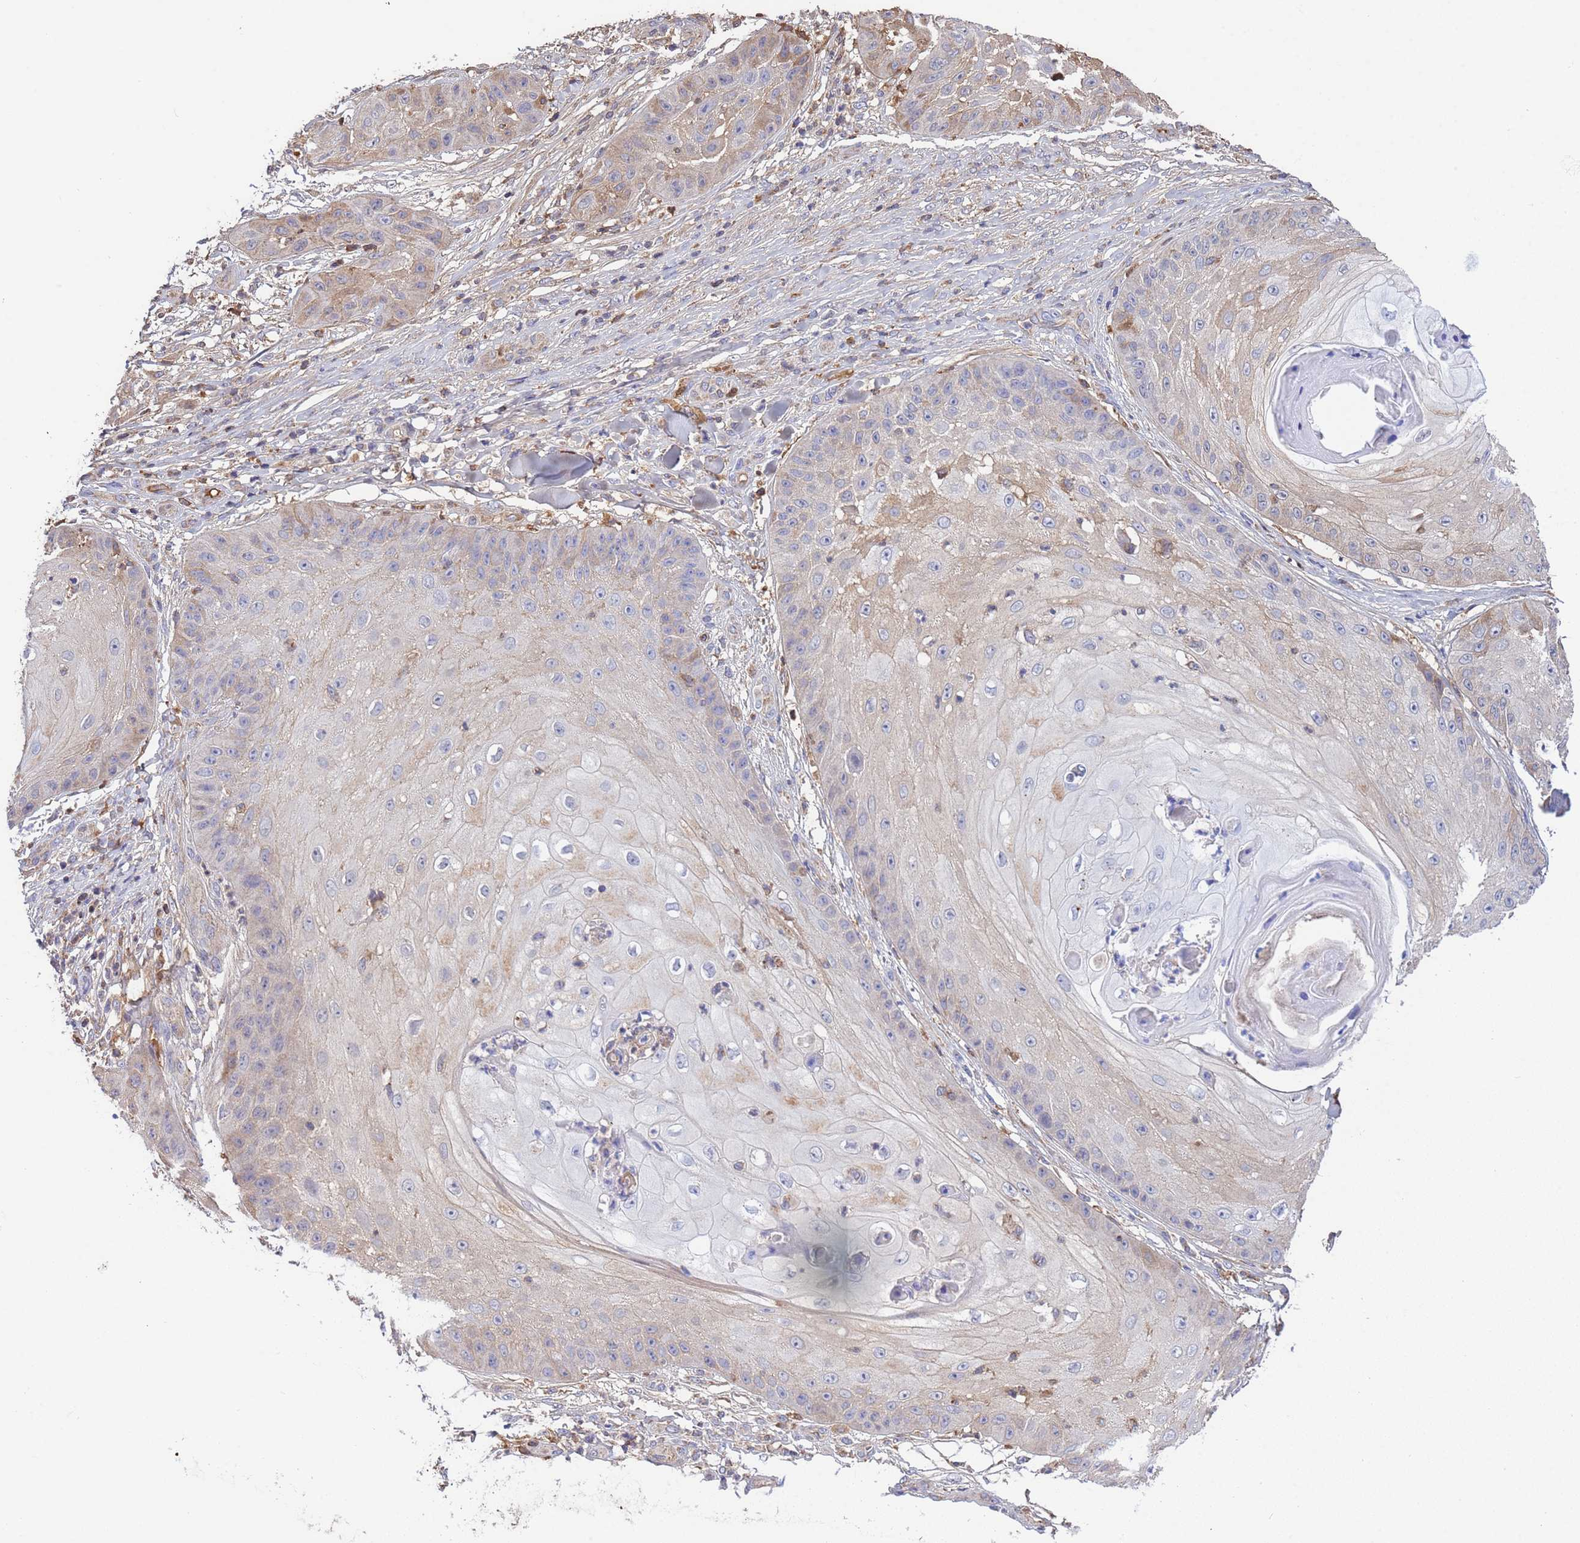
{"staining": {"intensity": "weak", "quantity": "<25%", "location": "cytoplasmic/membranous"}, "tissue": "skin cancer", "cell_type": "Tumor cells", "image_type": "cancer", "snomed": [{"axis": "morphology", "description": "Squamous cell carcinoma, NOS"}, {"axis": "topography", "description": "Skin"}], "caption": "Tumor cells show no significant protein positivity in skin squamous cell carcinoma.", "gene": "GLUD1", "patient": {"sex": "male", "age": 70}}